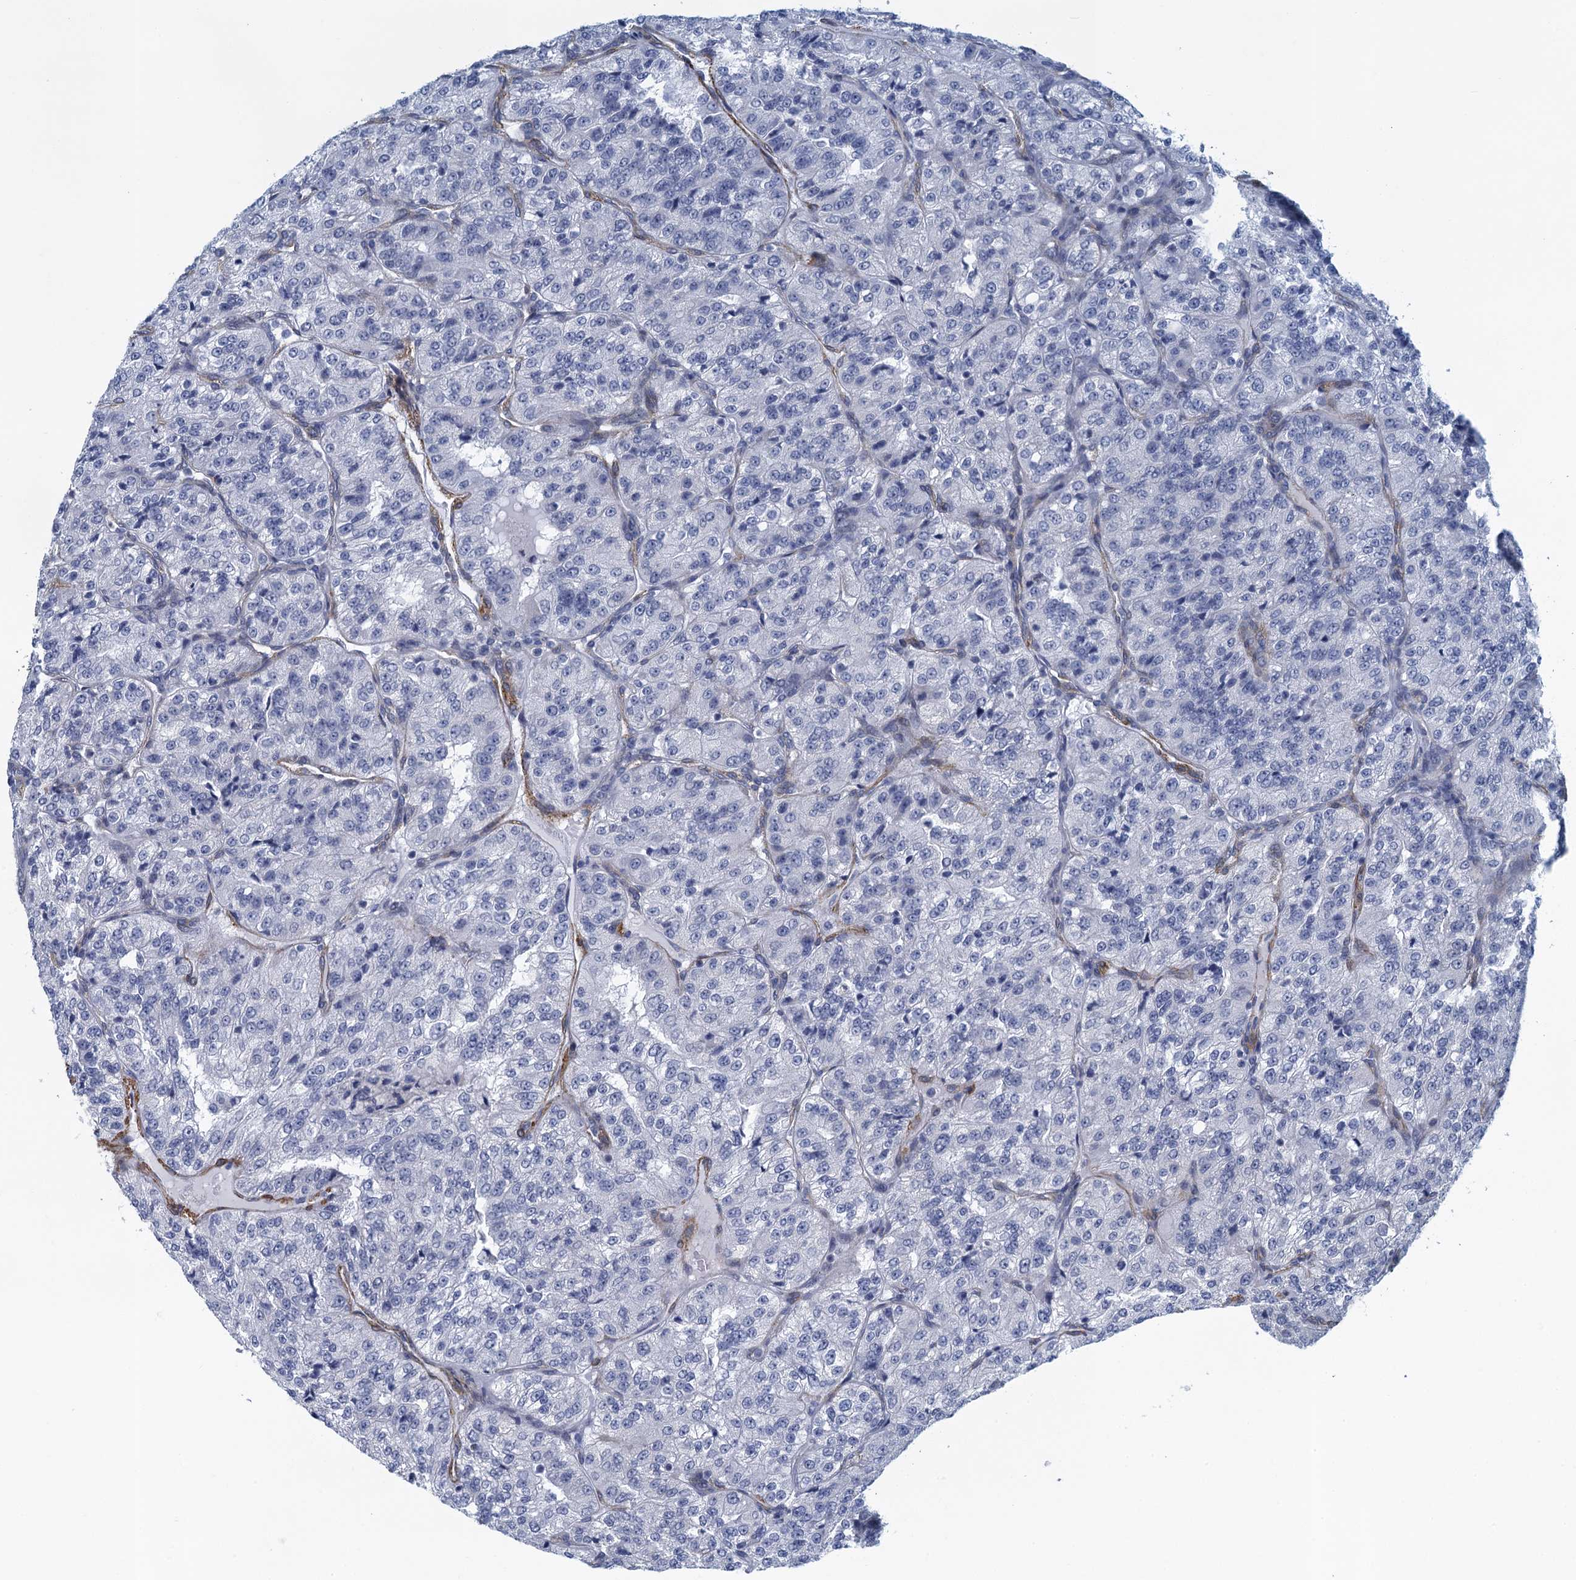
{"staining": {"intensity": "negative", "quantity": "none", "location": "none"}, "tissue": "renal cancer", "cell_type": "Tumor cells", "image_type": "cancer", "snomed": [{"axis": "morphology", "description": "Adenocarcinoma, NOS"}, {"axis": "topography", "description": "Kidney"}], "caption": "The immunohistochemistry image has no significant expression in tumor cells of renal cancer tissue.", "gene": "ALG2", "patient": {"sex": "female", "age": 63}}